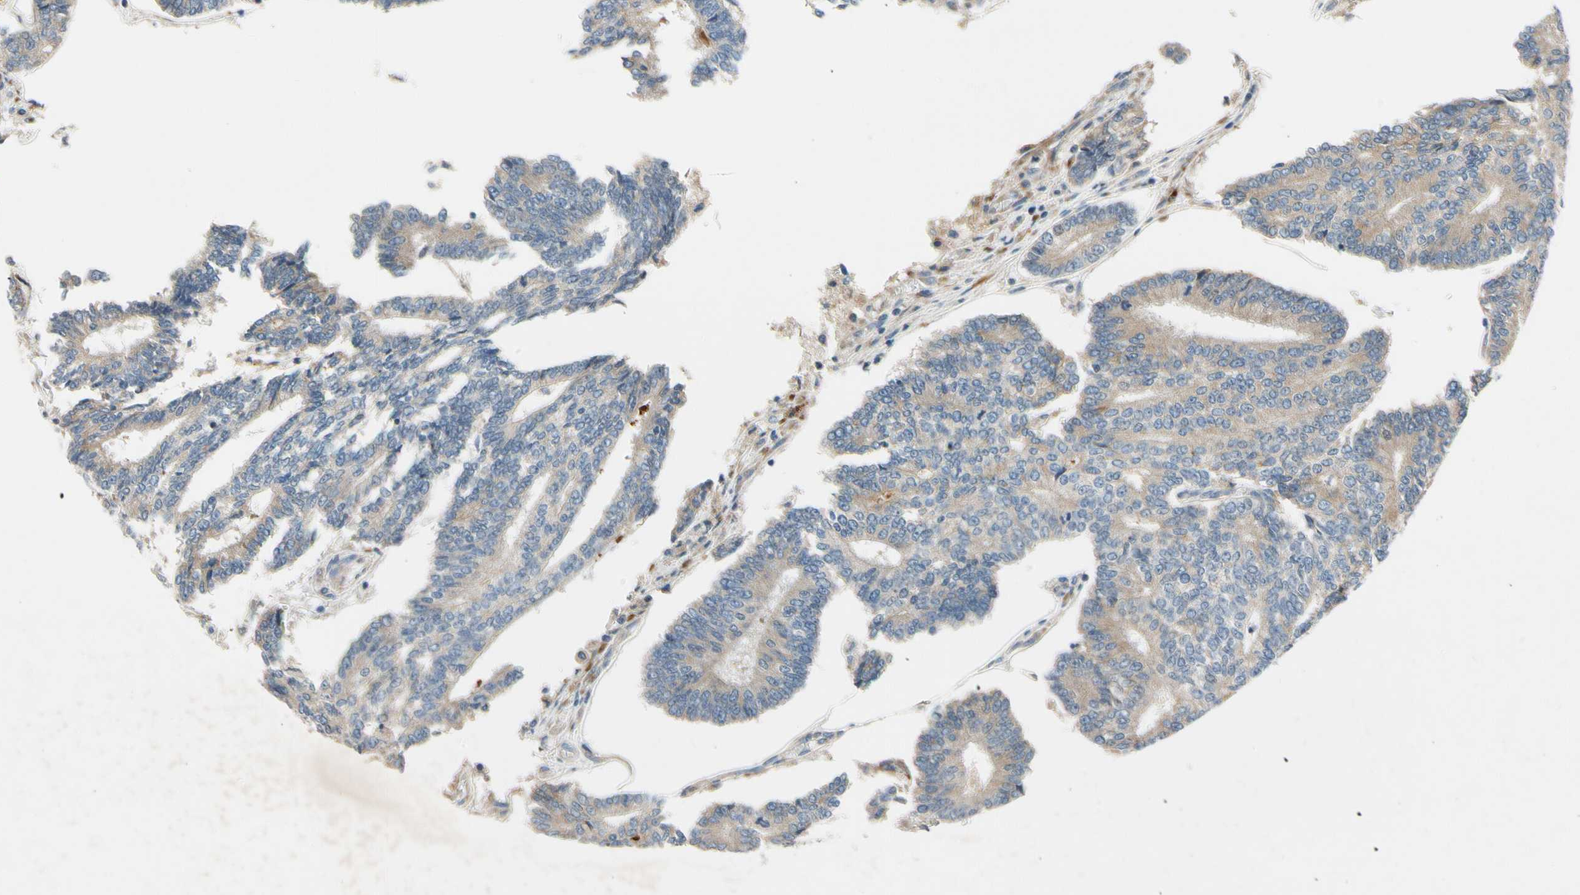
{"staining": {"intensity": "weak", "quantity": ">75%", "location": "cytoplasmic/membranous"}, "tissue": "prostate cancer", "cell_type": "Tumor cells", "image_type": "cancer", "snomed": [{"axis": "morphology", "description": "Adenocarcinoma, High grade"}, {"axis": "topography", "description": "Prostate"}], "caption": "High-grade adenocarcinoma (prostate) stained with DAB immunohistochemistry exhibits low levels of weak cytoplasmic/membranous expression in about >75% of tumor cells. The protein of interest is stained brown, and the nuclei are stained in blue (DAB IHC with brightfield microscopy, high magnification).", "gene": "MST1R", "patient": {"sex": "male", "age": 55}}